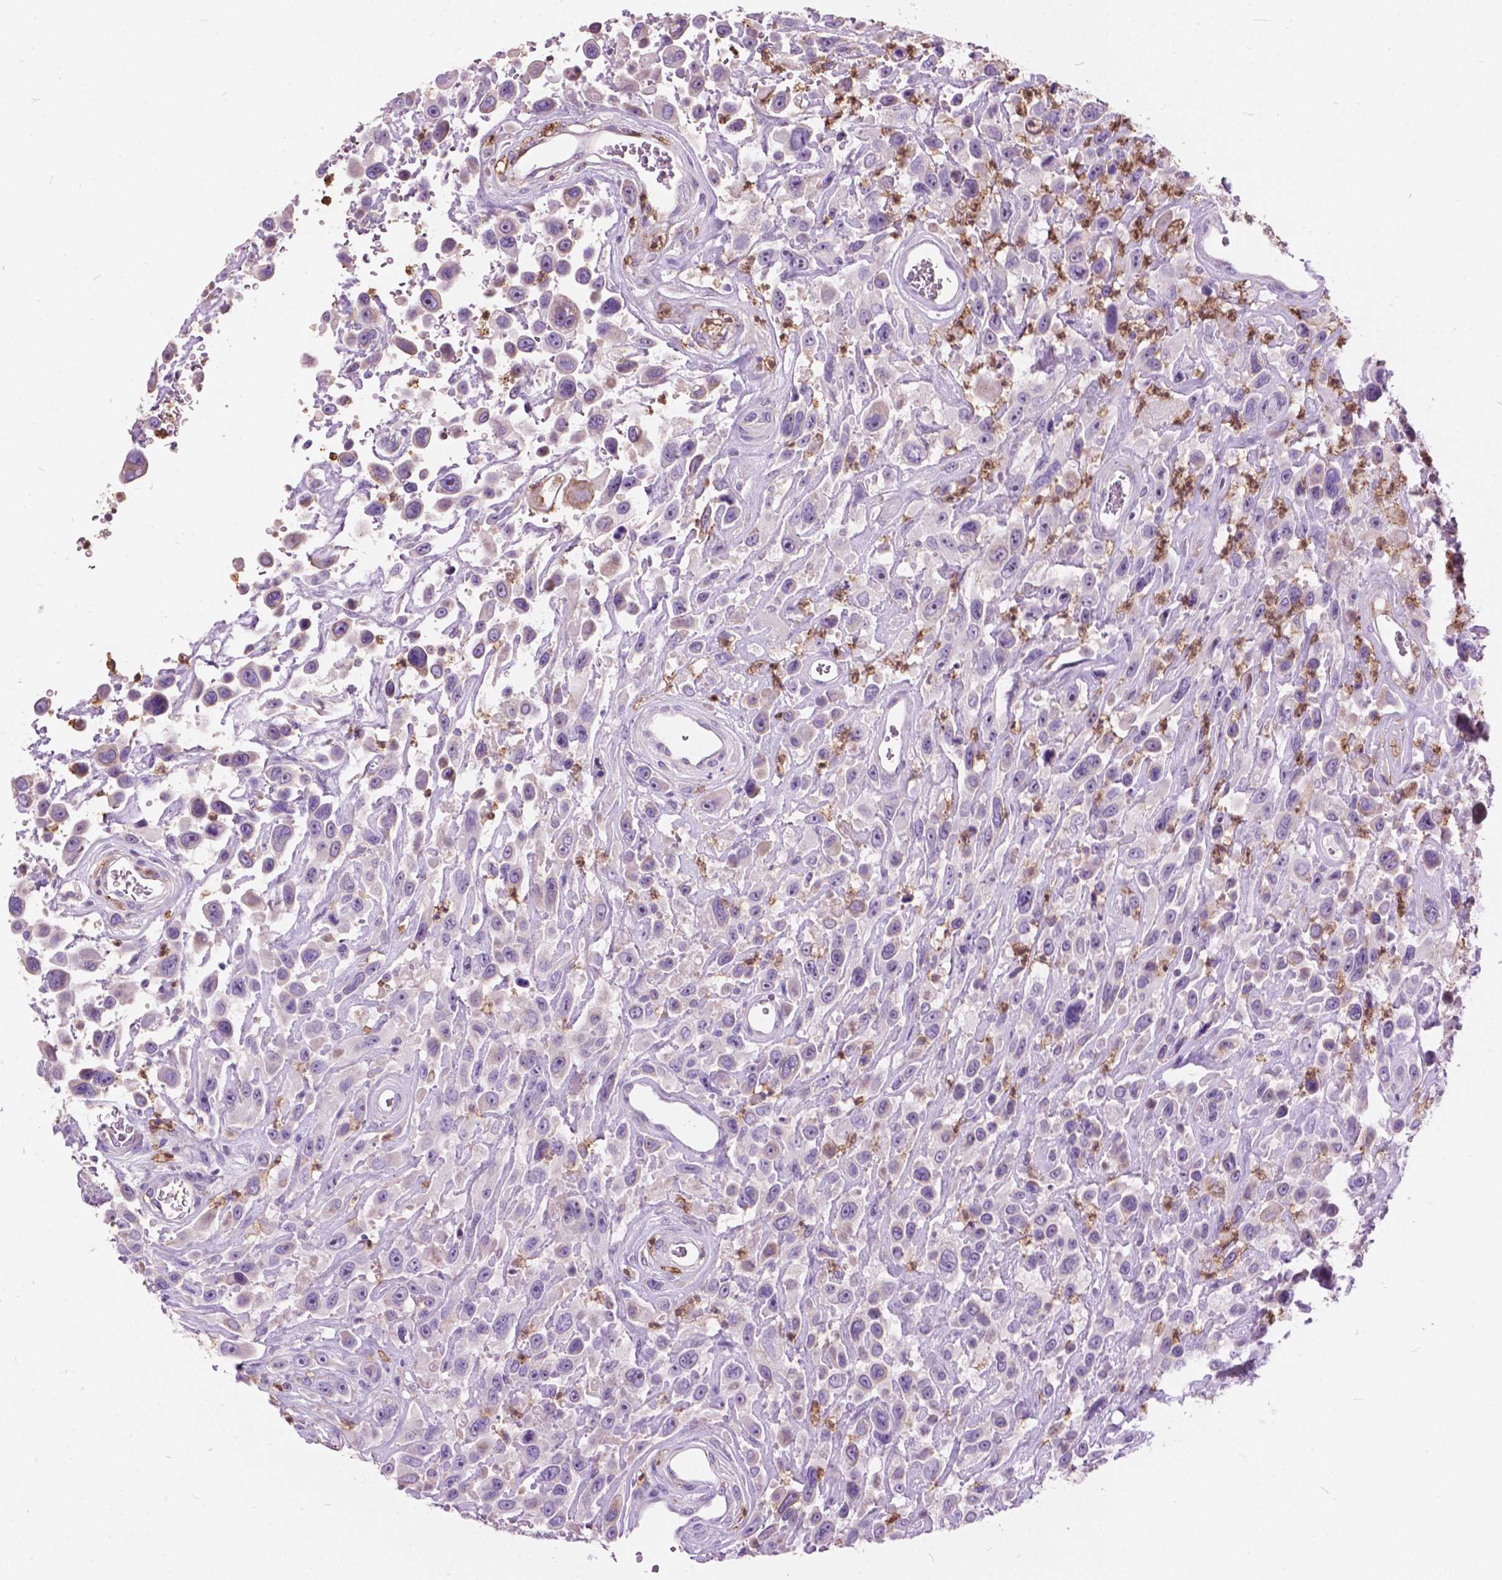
{"staining": {"intensity": "negative", "quantity": "none", "location": "none"}, "tissue": "urothelial cancer", "cell_type": "Tumor cells", "image_type": "cancer", "snomed": [{"axis": "morphology", "description": "Urothelial carcinoma, High grade"}, {"axis": "topography", "description": "Urinary bladder"}], "caption": "Protein analysis of urothelial cancer displays no significant positivity in tumor cells.", "gene": "PRR35", "patient": {"sex": "male", "age": 53}}